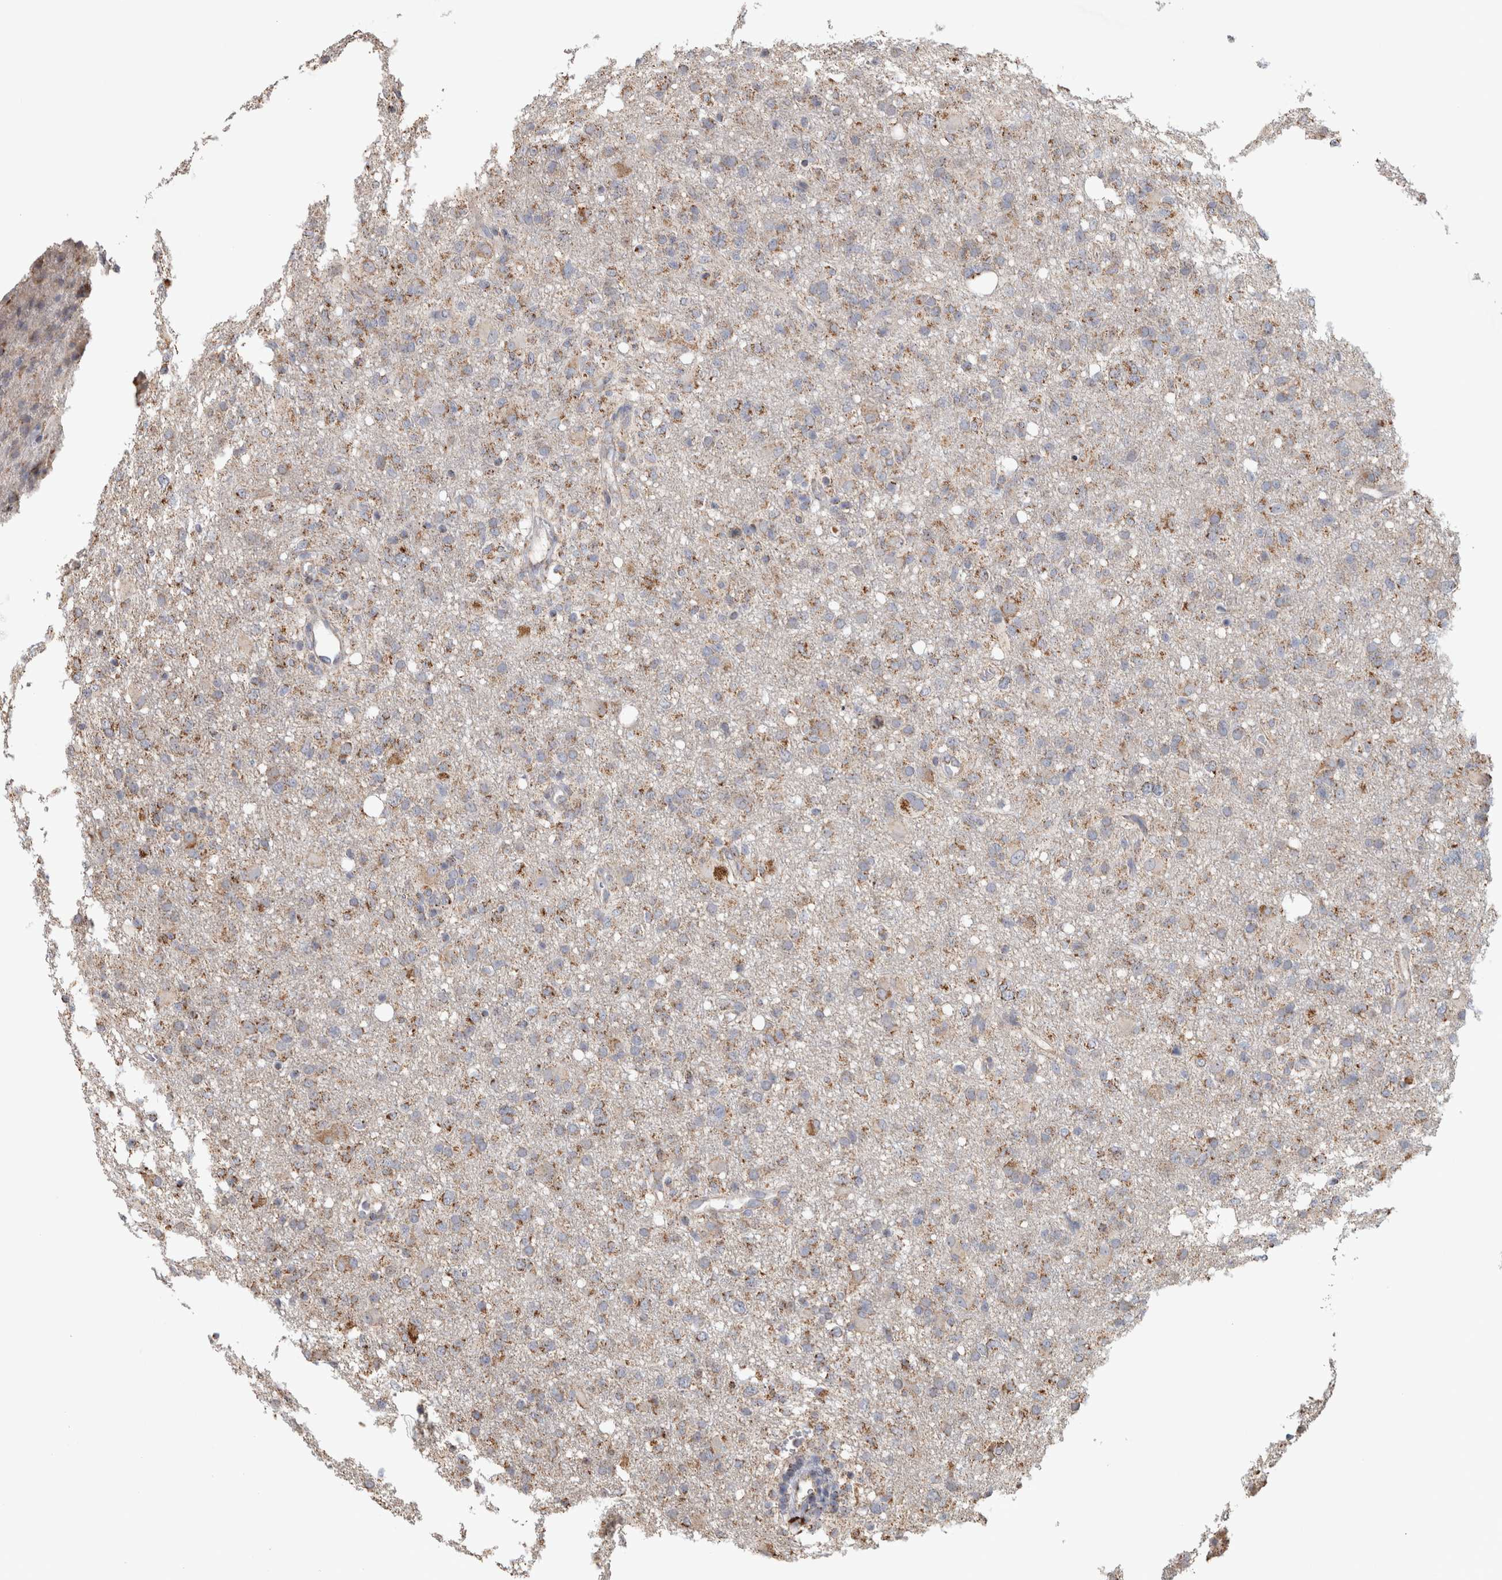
{"staining": {"intensity": "moderate", "quantity": "25%-75%", "location": "cytoplasmic/membranous"}, "tissue": "glioma", "cell_type": "Tumor cells", "image_type": "cancer", "snomed": [{"axis": "morphology", "description": "Glioma, malignant, High grade"}, {"axis": "topography", "description": "Brain"}], "caption": "Glioma tissue reveals moderate cytoplasmic/membranous expression in about 25%-75% of tumor cells, visualized by immunohistochemistry. (DAB (3,3'-diaminobenzidine) IHC with brightfield microscopy, high magnification).", "gene": "ST8SIA1", "patient": {"sex": "female", "age": 57}}